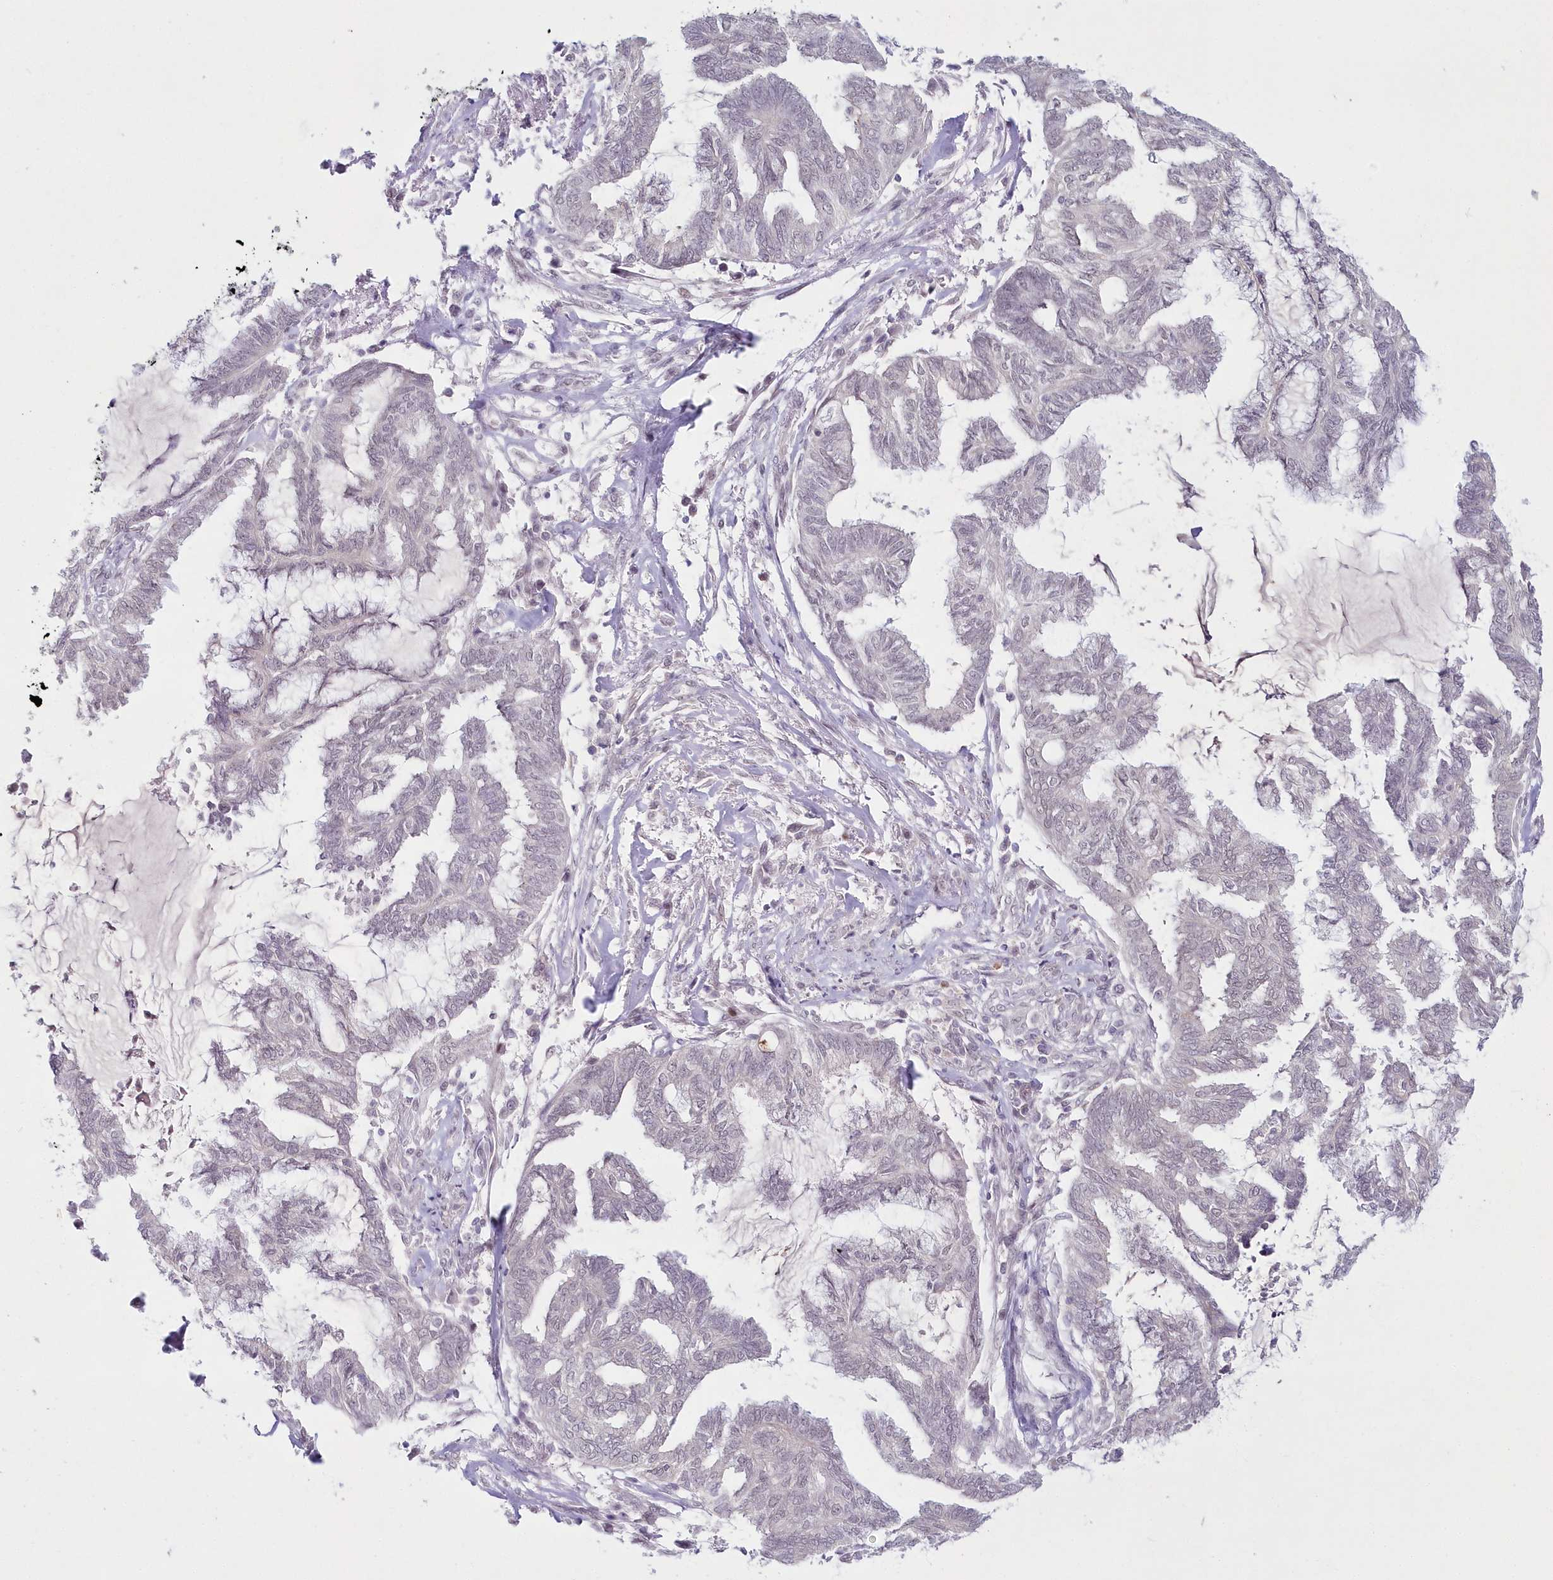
{"staining": {"intensity": "negative", "quantity": "none", "location": "none"}, "tissue": "endometrial cancer", "cell_type": "Tumor cells", "image_type": "cancer", "snomed": [{"axis": "morphology", "description": "Adenocarcinoma, NOS"}, {"axis": "topography", "description": "Endometrium"}], "caption": "IHC image of neoplastic tissue: endometrial adenocarcinoma stained with DAB (3,3'-diaminobenzidine) demonstrates no significant protein positivity in tumor cells.", "gene": "HYCC2", "patient": {"sex": "female", "age": 86}}